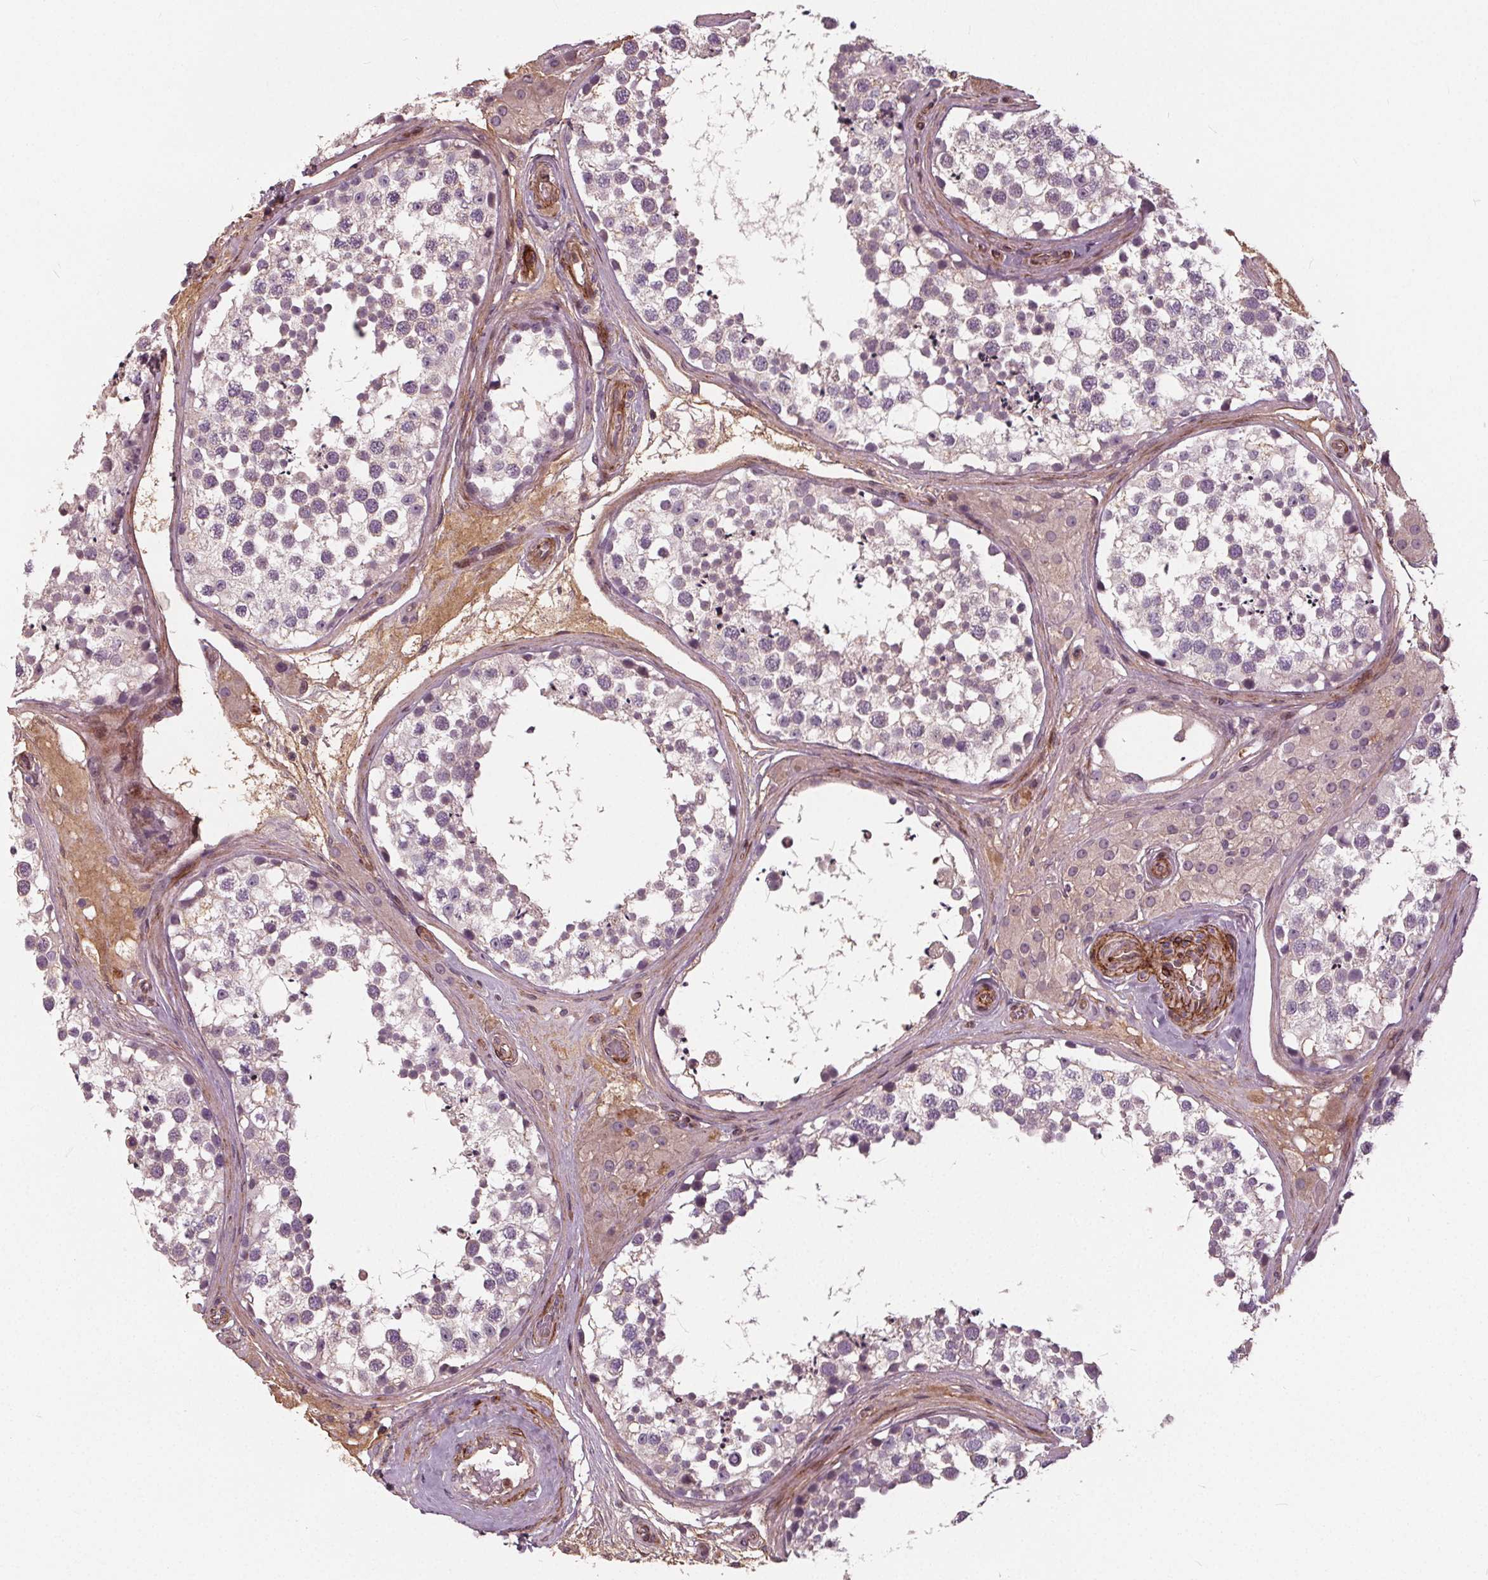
{"staining": {"intensity": "negative", "quantity": "none", "location": "none"}, "tissue": "testis", "cell_type": "Cells in seminiferous ducts", "image_type": "normal", "snomed": [{"axis": "morphology", "description": "Normal tissue, NOS"}, {"axis": "morphology", "description": "Seminoma, NOS"}, {"axis": "topography", "description": "Testis"}], "caption": "Immunohistochemistry (IHC) micrograph of unremarkable testis: human testis stained with DAB (3,3'-diaminobenzidine) shows no significant protein staining in cells in seminiferous ducts.", "gene": "PDGFD", "patient": {"sex": "male", "age": 65}}